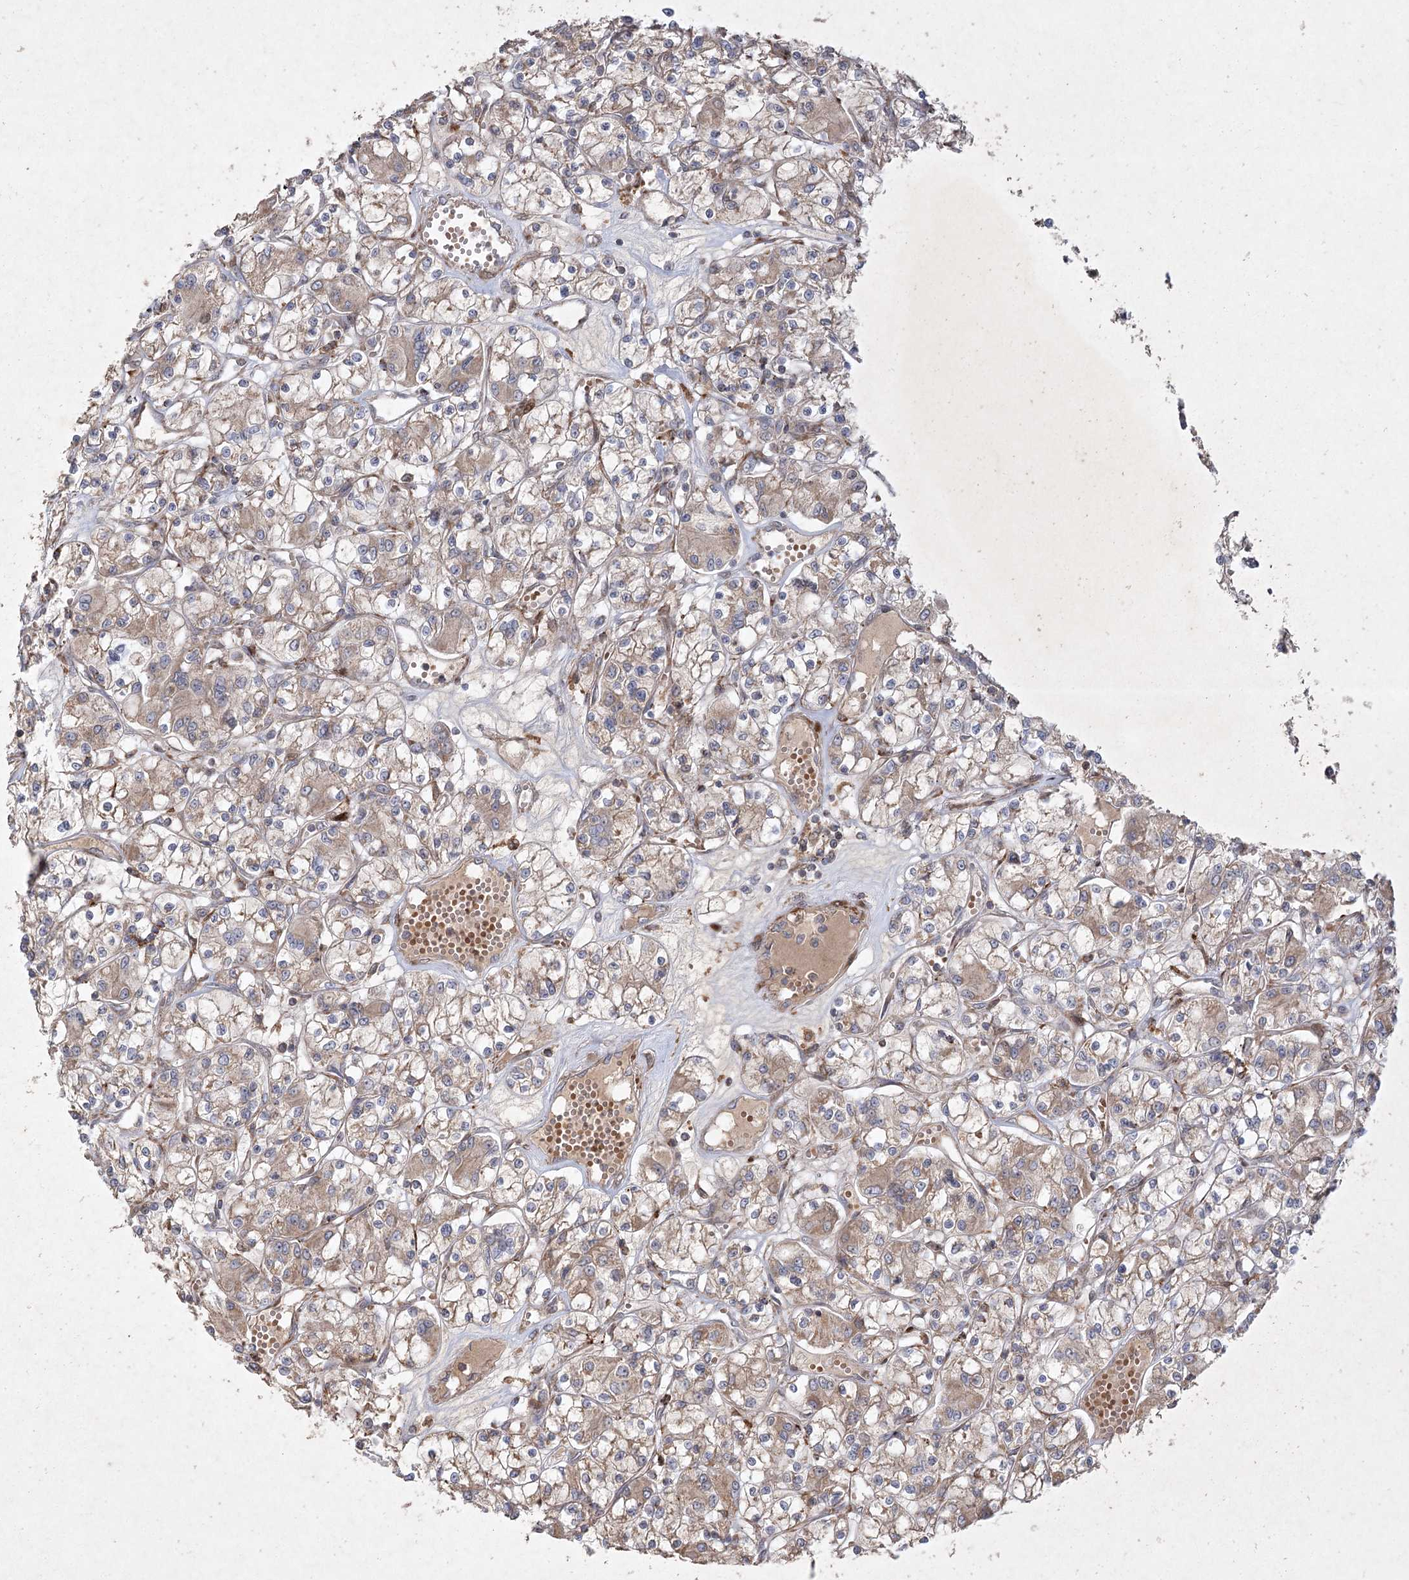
{"staining": {"intensity": "weak", "quantity": "25%-75%", "location": "cytoplasmic/membranous"}, "tissue": "renal cancer", "cell_type": "Tumor cells", "image_type": "cancer", "snomed": [{"axis": "morphology", "description": "Adenocarcinoma, NOS"}, {"axis": "topography", "description": "Kidney"}], "caption": "IHC micrograph of neoplastic tissue: human renal cancer stained using immunohistochemistry (IHC) demonstrates low levels of weak protein expression localized specifically in the cytoplasmic/membranous of tumor cells, appearing as a cytoplasmic/membranous brown color.", "gene": "KBTBD4", "patient": {"sex": "female", "age": 59}}